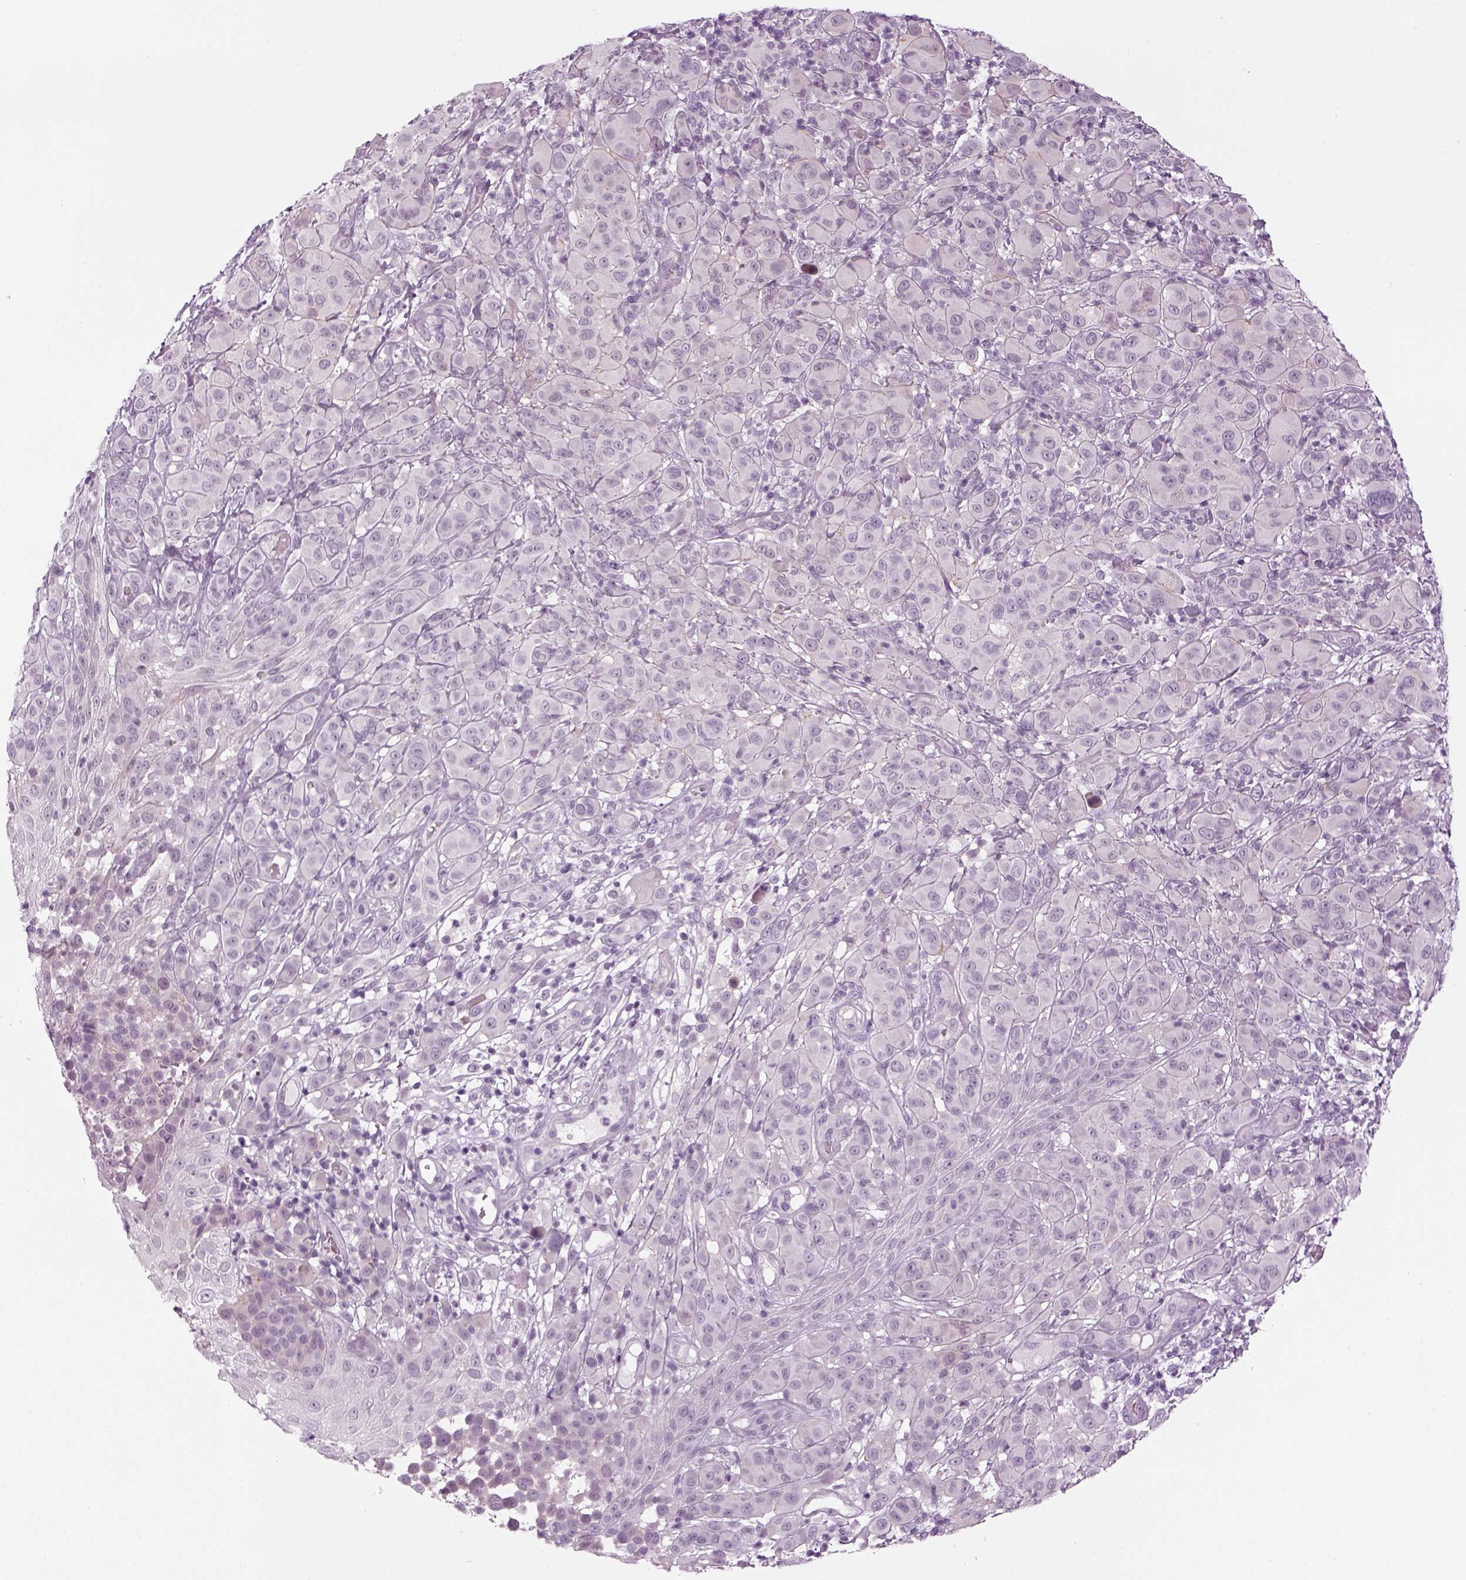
{"staining": {"intensity": "negative", "quantity": "none", "location": "none"}, "tissue": "melanoma", "cell_type": "Tumor cells", "image_type": "cancer", "snomed": [{"axis": "morphology", "description": "Malignant melanoma, NOS"}, {"axis": "topography", "description": "Skin"}], "caption": "Micrograph shows no protein positivity in tumor cells of melanoma tissue.", "gene": "LRRIQ3", "patient": {"sex": "female", "age": 87}}